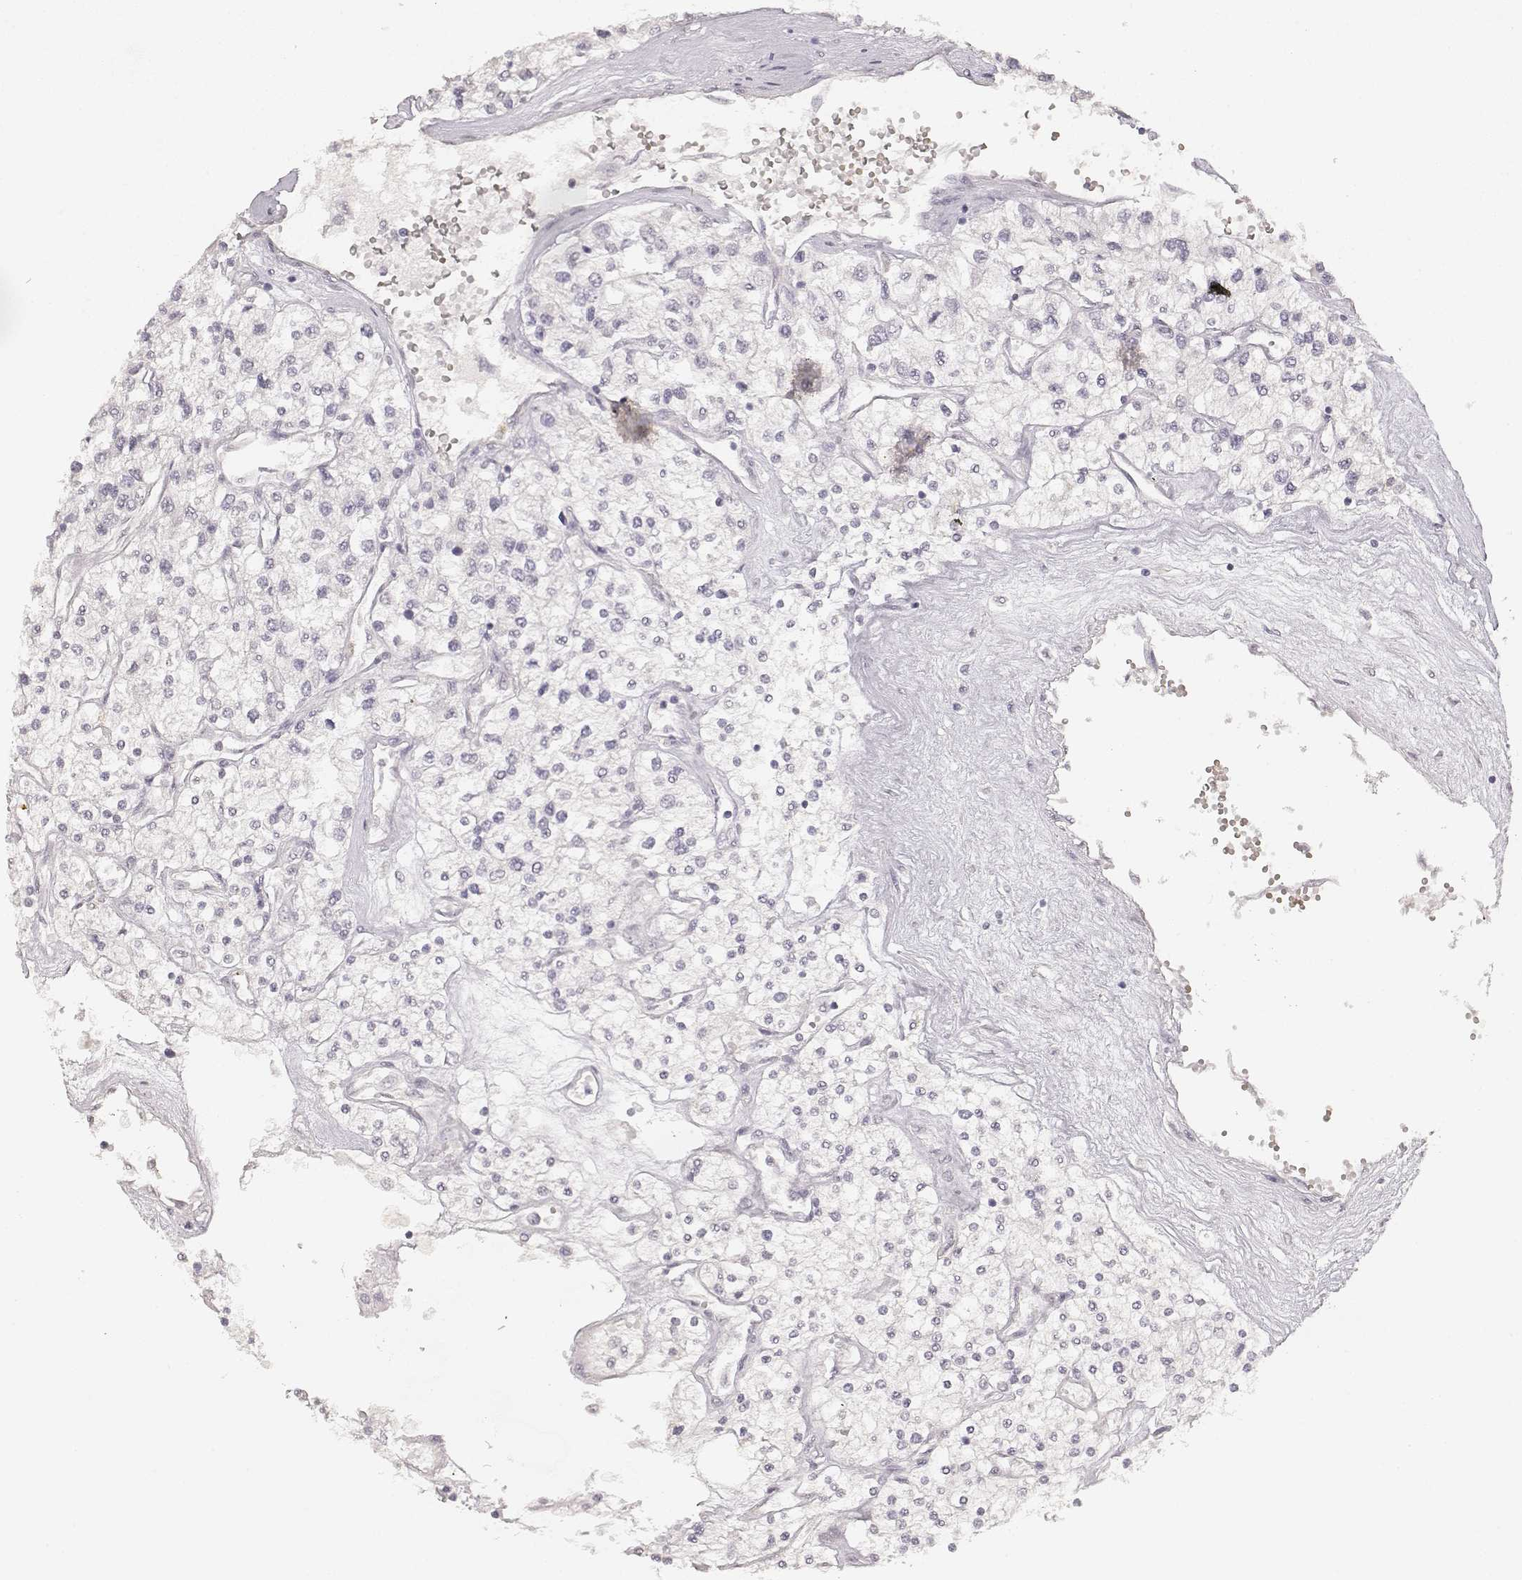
{"staining": {"intensity": "negative", "quantity": "none", "location": "none"}, "tissue": "renal cancer", "cell_type": "Tumor cells", "image_type": "cancer", "snomed": [{"axis": "morphology", "description": "Adenocarcinoma, NOS"}, {"axis": "topography", "description": "Kidney"}], "caption": "Human renal adenocarcinoma stained for a protein using immunohistochemistry (IHC) demonstrates no expression in tumor cells.", "gene": "LAMC2", "patient": {"sex": "male", "age": 80}}